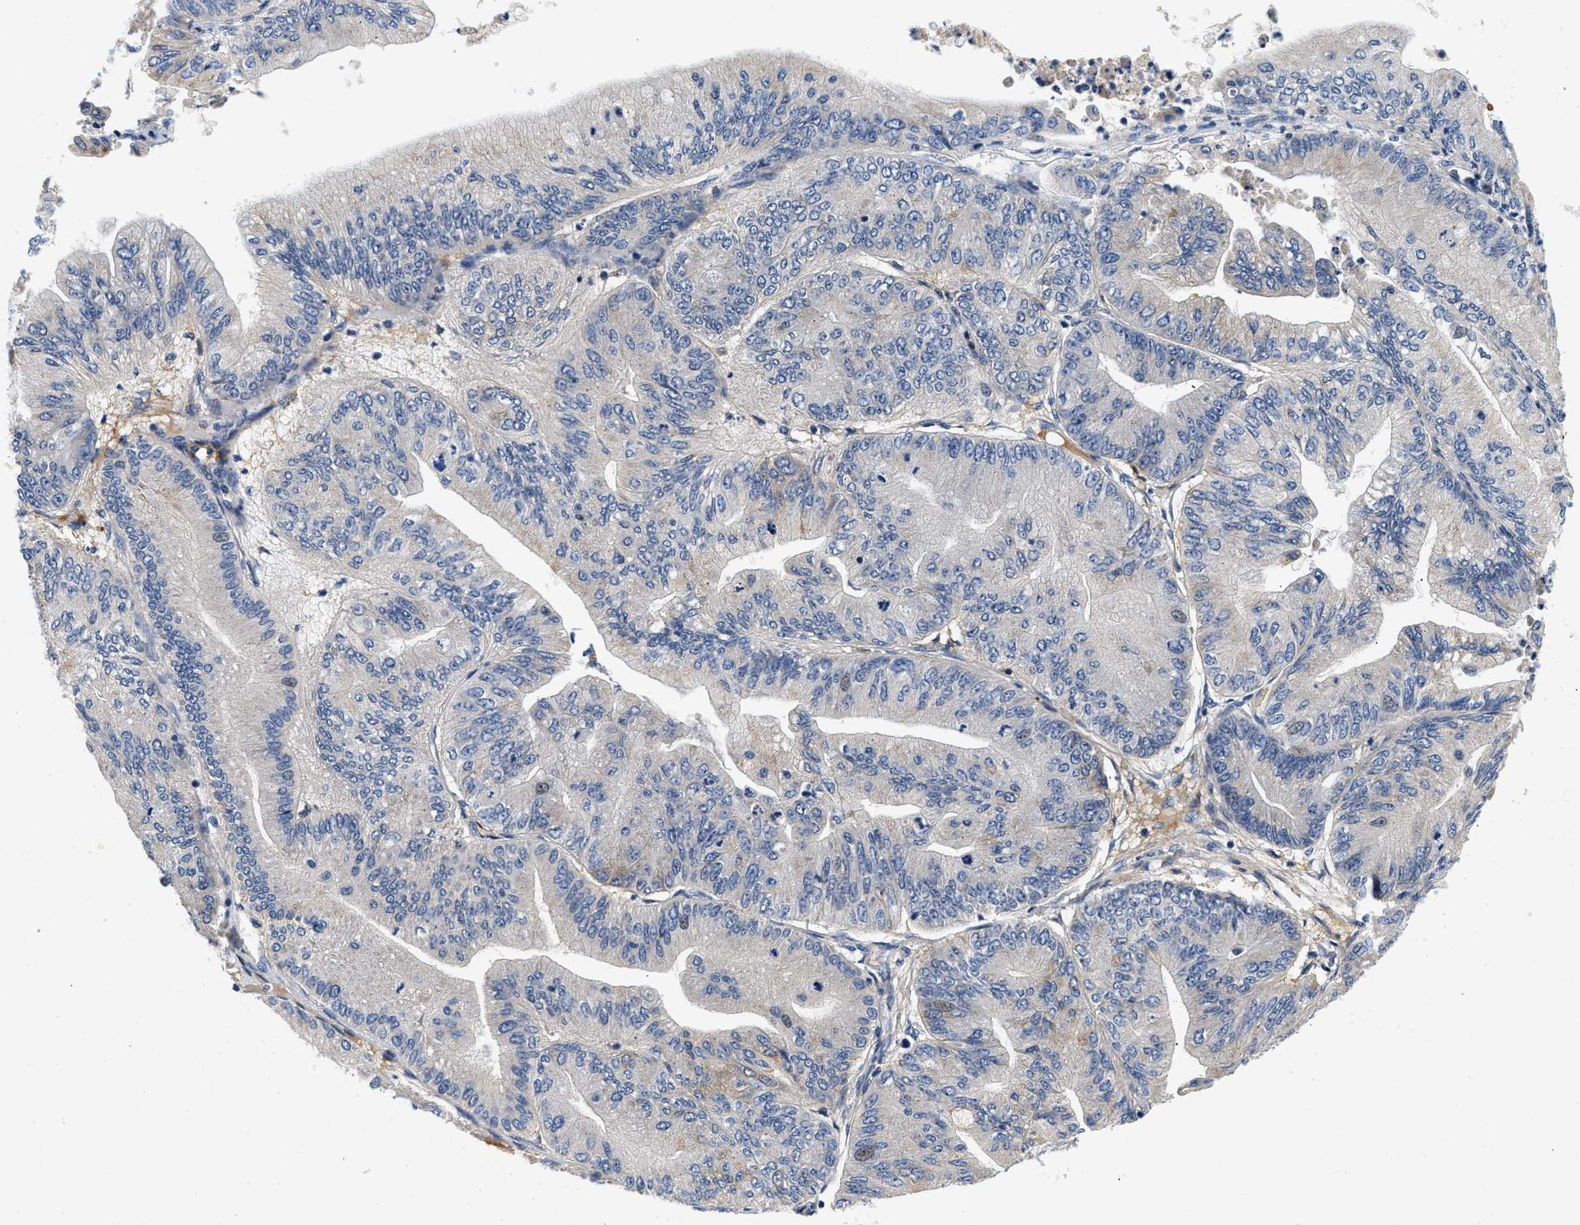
{"staining": {"intensity": "weak", "quantity": "<25%", "location": "cytoplasmic/membranous"}, "tissue": "ovarian cancer", "cell_type": "Tumor cells", "image_type": "cancer", "snomed": [{"axis": "morphology", "description": "Cystadenocarcinoma, mucinous, NOS"}, {"axis": "topography", "description": "Ovary"}], "caption": "There is no significant expression in tumor cells of ovarian mucinous cystadenocarcinoma. The staining is performed using DAB brown chromogen with nuclei counter-stained in using hematoxylin.", "gene": "PDP1", "patient": {"sex": "female", "age": 61}}